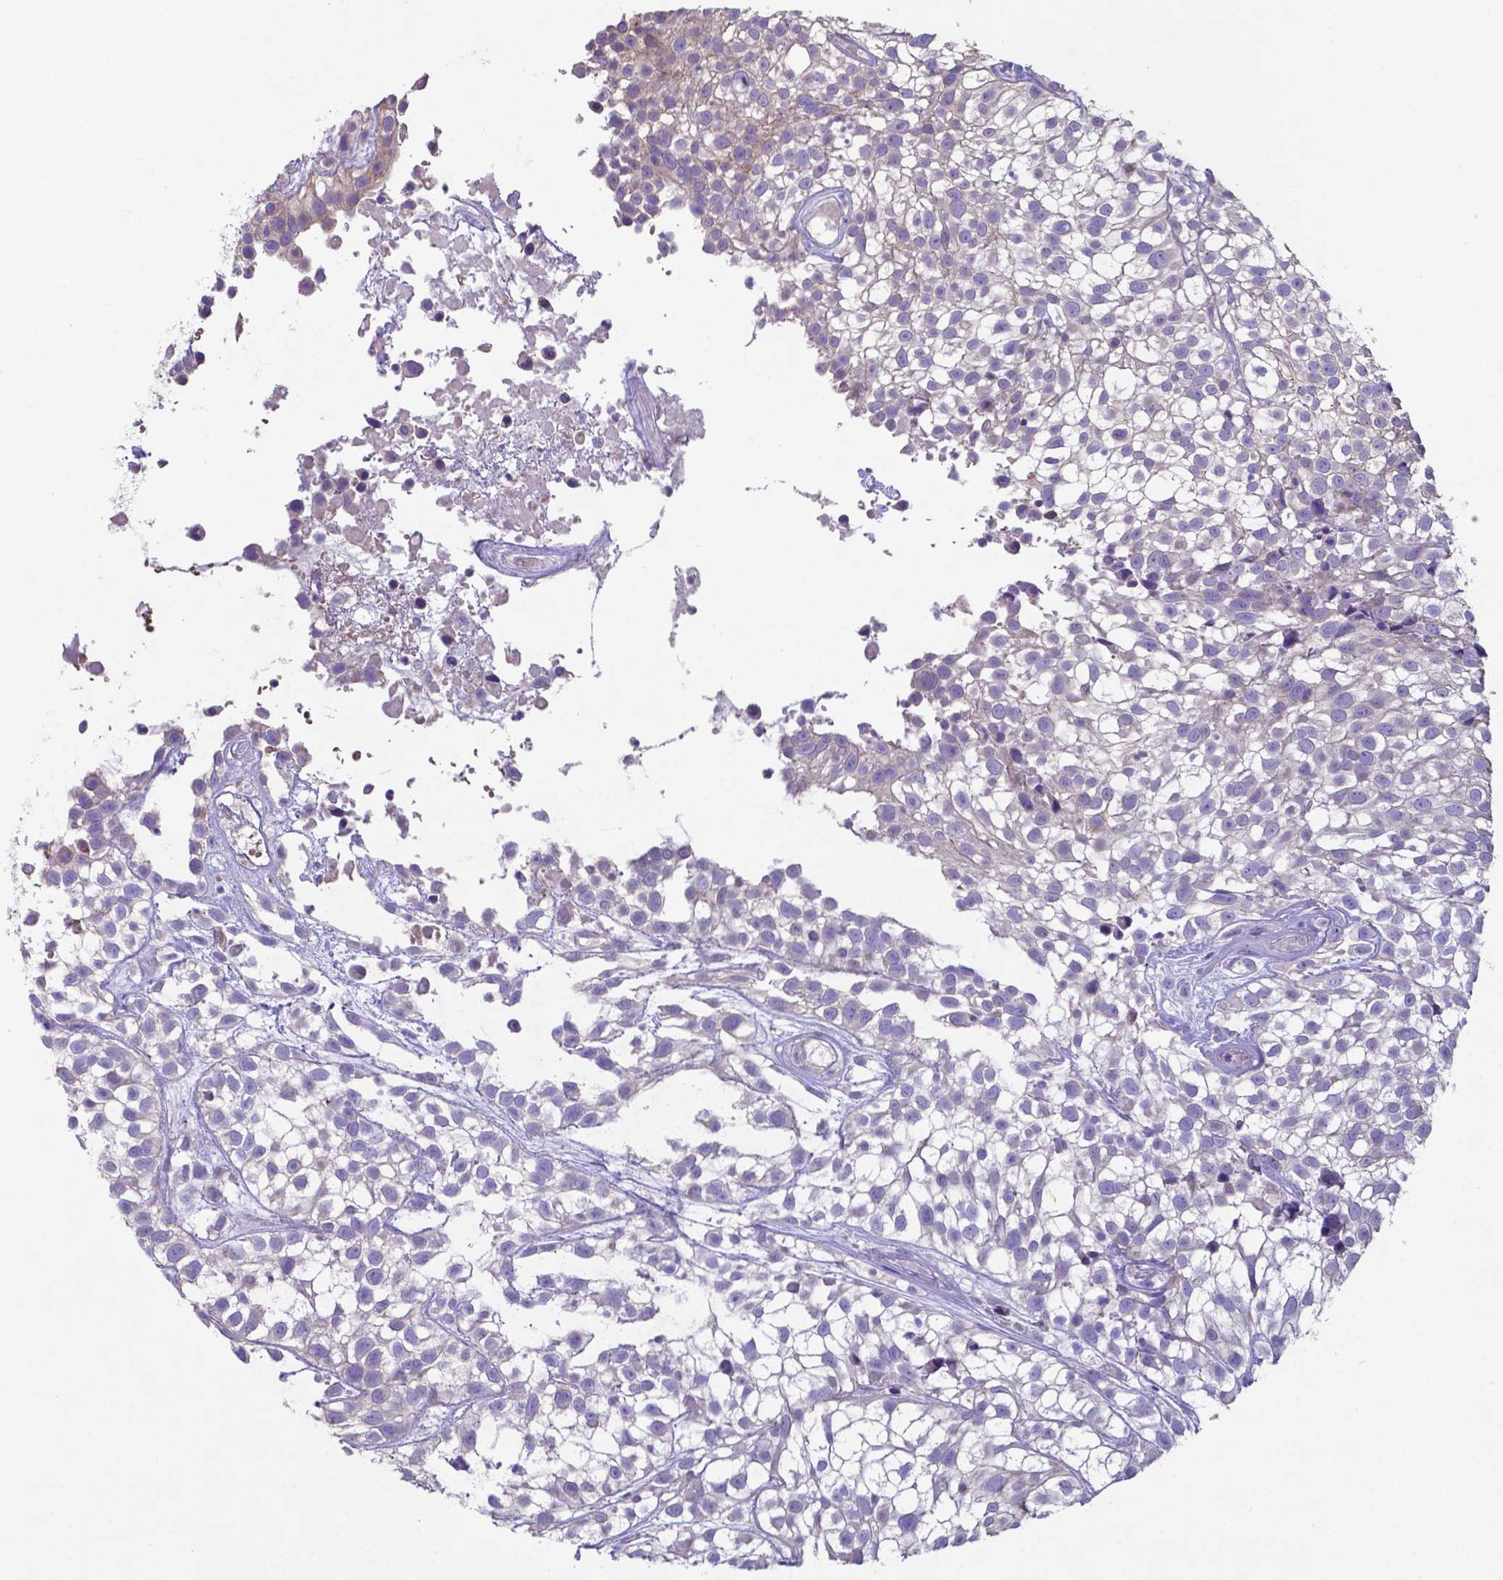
{"staining": {"intensity": "negative", "quantity": "none", "location": "none"}, "tissue": "urothelial cancer", "cell_type": "Tumor cells", "image_type": "cancer", "snomed": [{"axis": "morphology", "description": "Urothelial carcinoma, High grade"}, {"axis": "topography", "description": "Urinary bladder"}], "caption": "Tumor cells show no significant staining in high-grade urothelial carcinoma.", "gene": "TYRO3", "patient": {"sex": "male", "age": 56}}